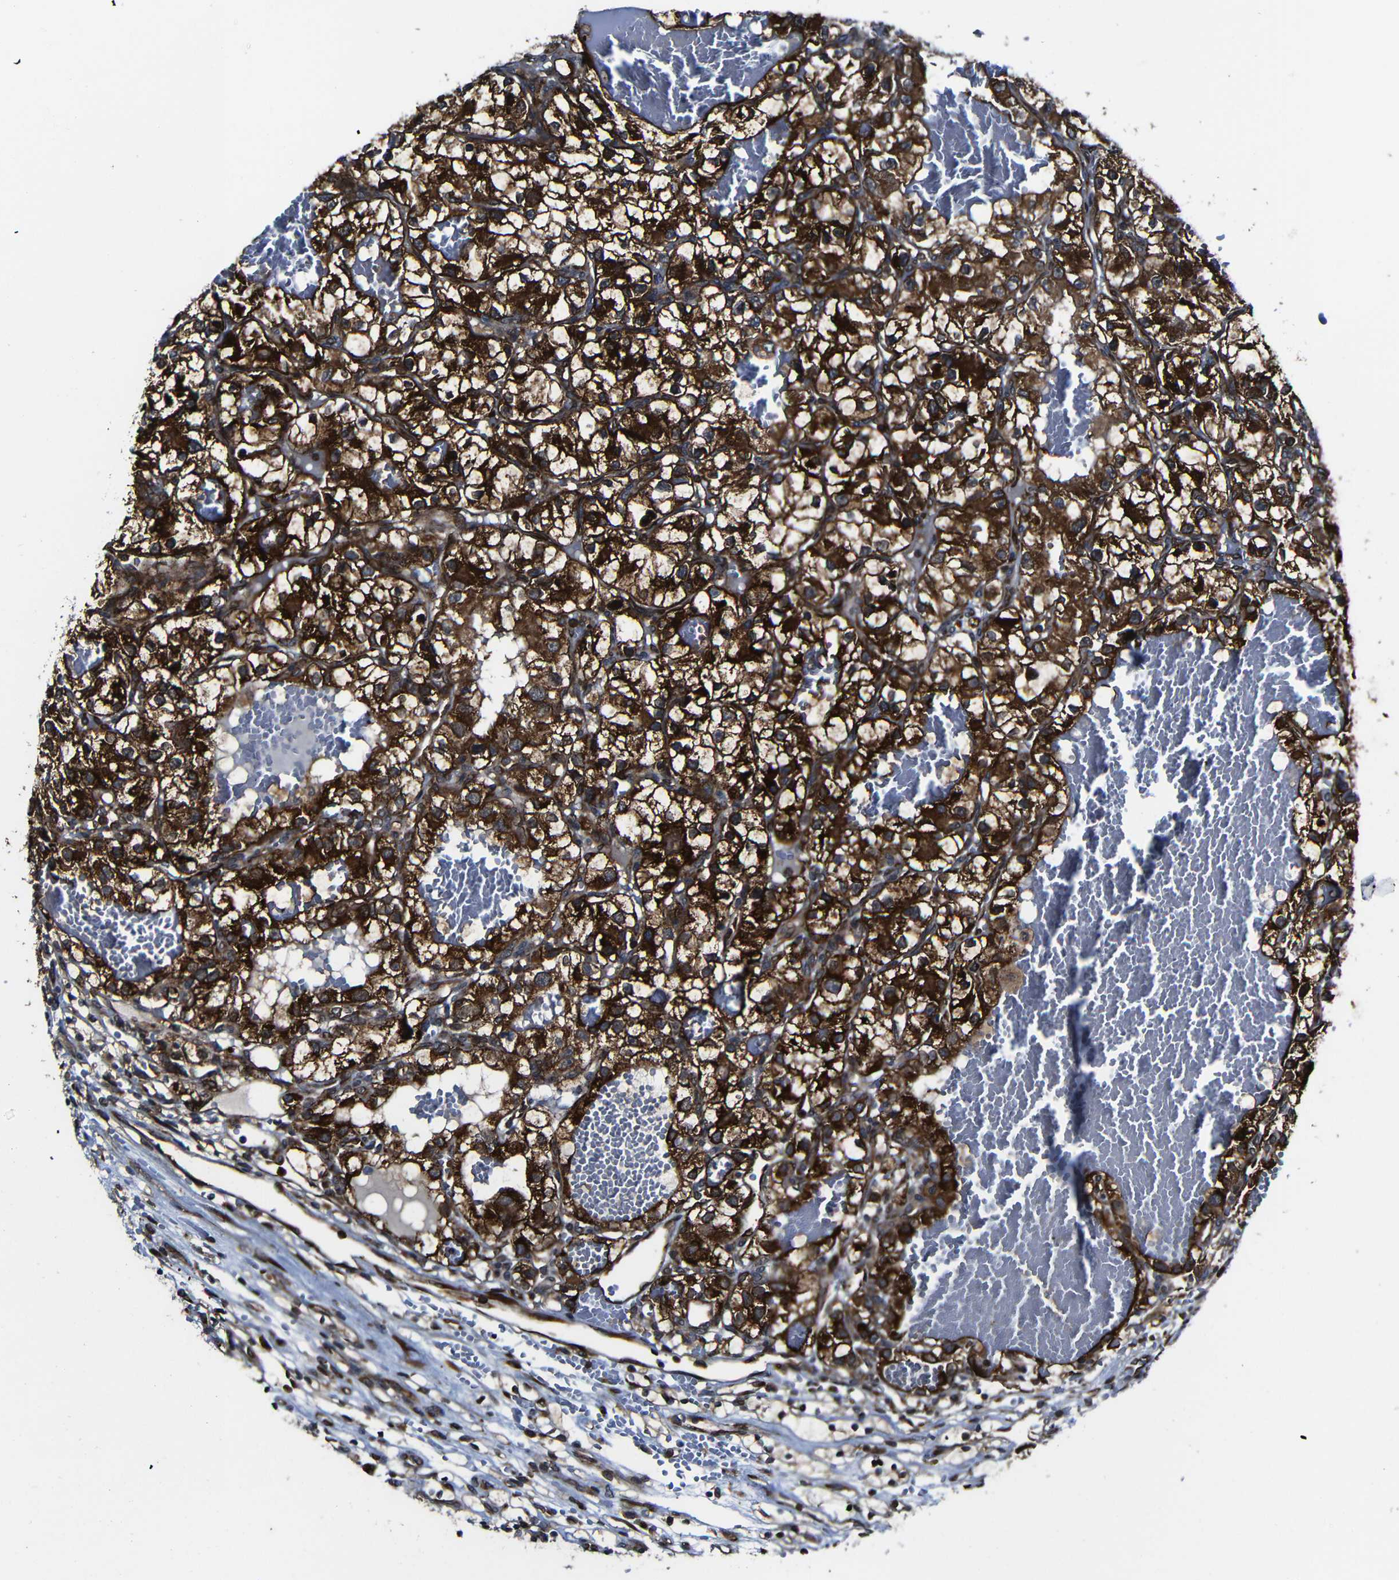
{"staining": {"intensity": "strong", "quantity": "25%-75%", "location": "cytoplasmic/membranous"}, "tissue": "renal cancer", "cell_type": "Tumor cells", "image_type": "cancer", "snomed": [{"axis": "morphology", "description": "Adenocarcinoma, NOS"}, {"axis": "topography", "description": "Kidney"}], "caption": "Protein staining of adenocarcinoma (renal) tissue reveals strong cytoplasmic/membranous positivity in approximately 25%-75% of tumor cells.", "gene": "KIAA0513", "patient": {"sex": "female", "age": 57}}